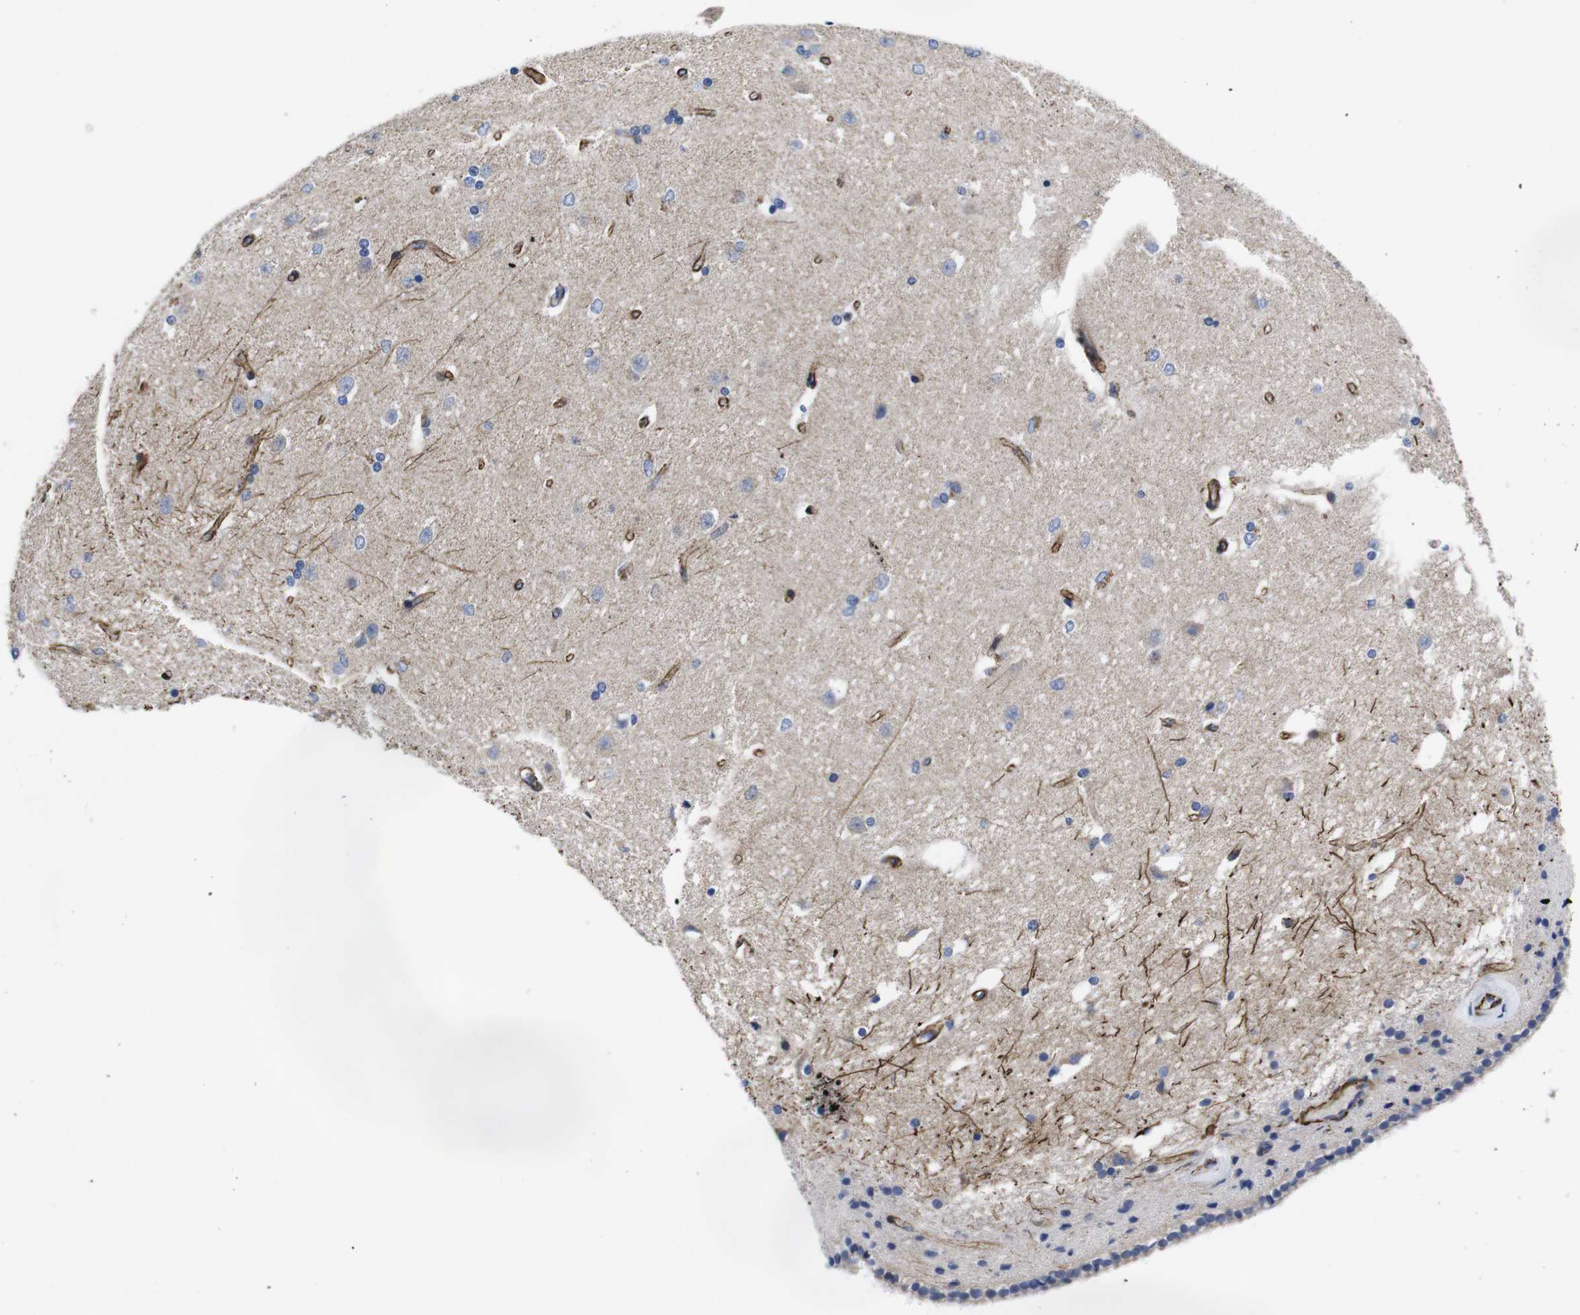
{"staining": {"intensity": "negative", "quantity": "none", "location": "none"}, "tissue": "caudate", "cell_type": "Glial cells", "image_type": "normal", "snomed": [{"axis": "morphology", "description": "Normal tissue, NOS"}, {"axis": "topography", "description": "Lateral ventricle wall"}], "caption": "A photomicrograph of caudate stained for a protein demonstrates no brown staining in glial cells. (DAB (3,3'-diaminobenzidine) immunohistochemistry with hematoxylin counter stain).", "gene": "WNT10A", "patient": {"sex": "female", "age": 19}}